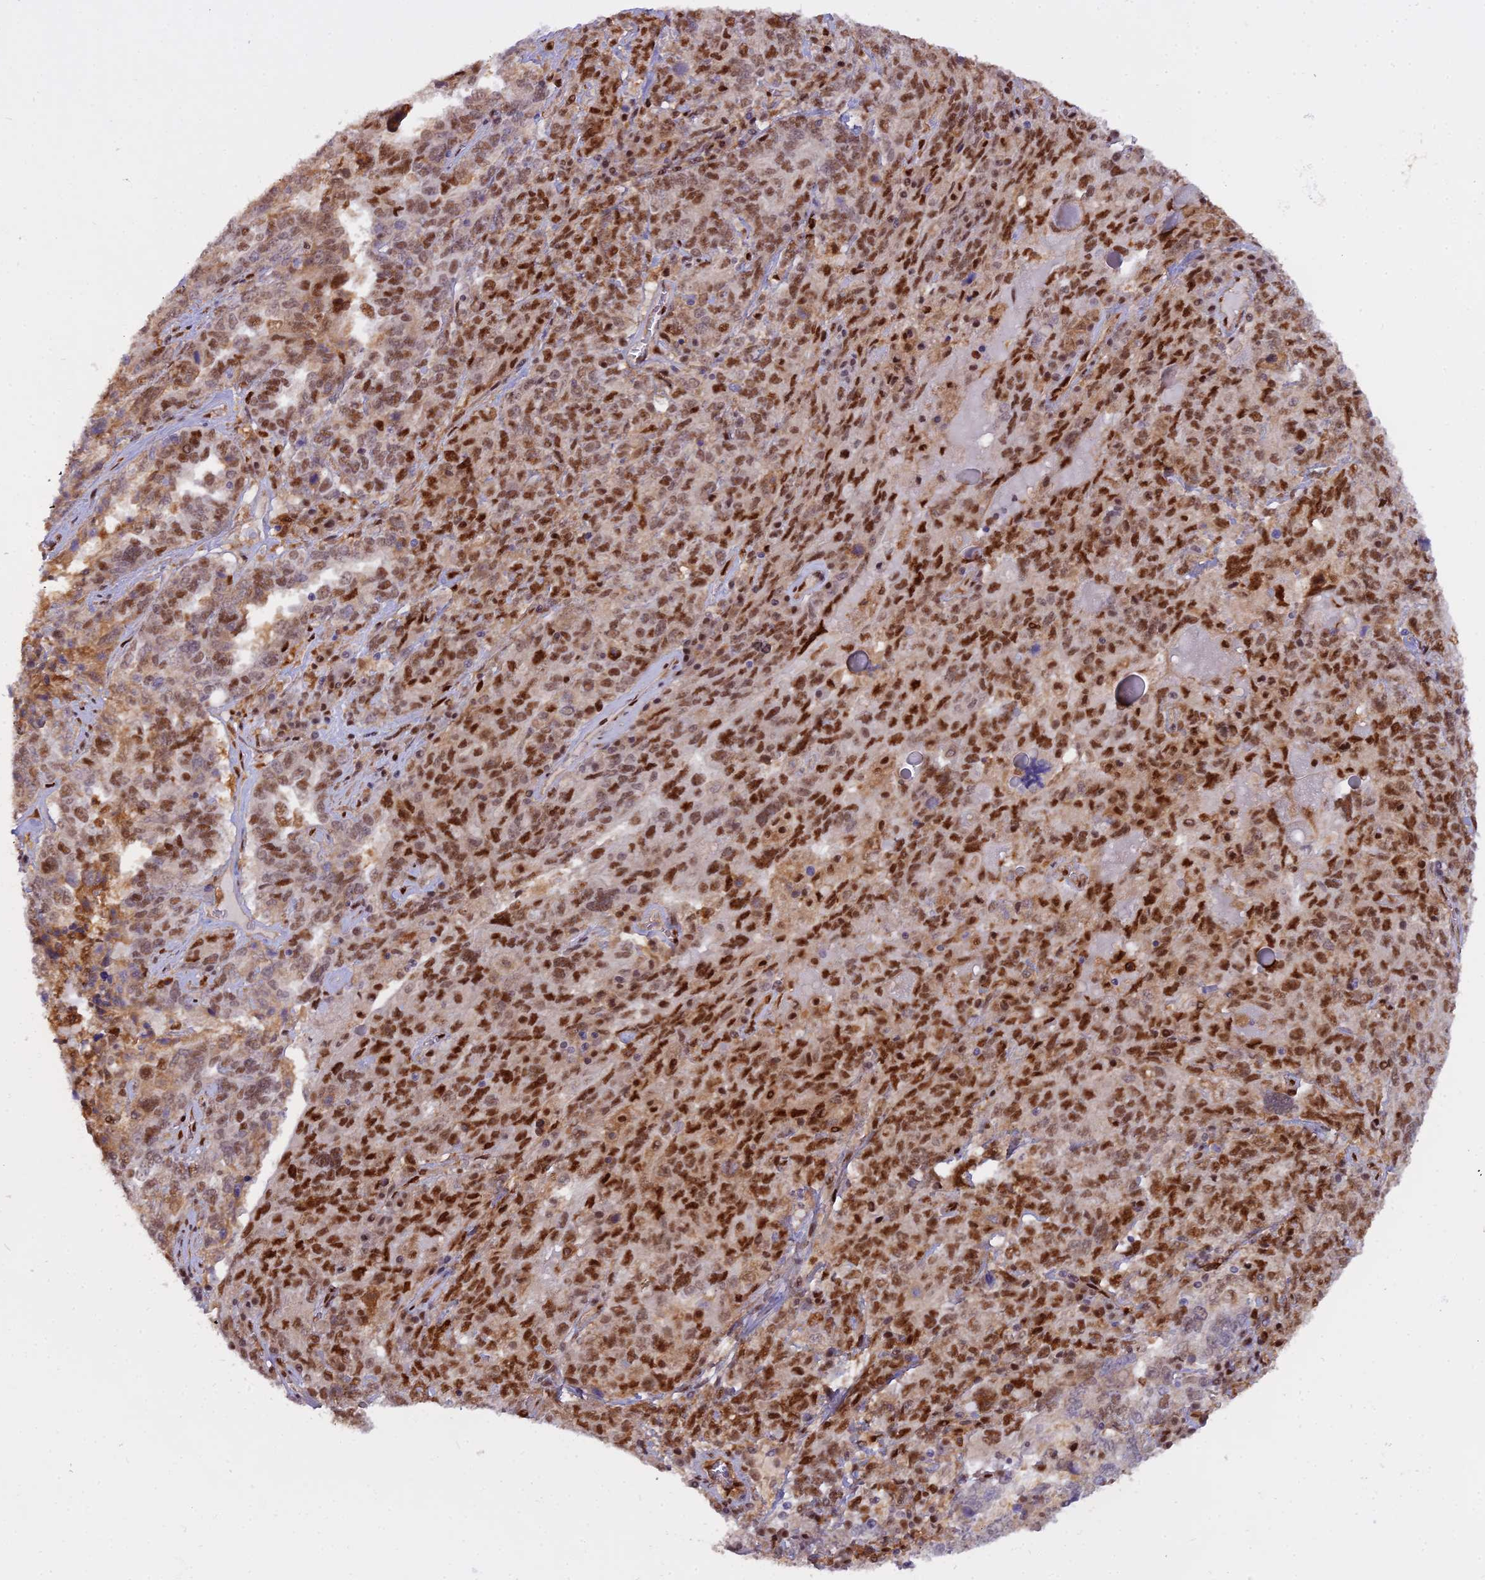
{"staining": {"intensity": "strong", "quantity": ">75%", "location": "nuclear"}, "tissue": "ovarian cancer", "cell_type": "Tumor cells", "image_type": "cancer", "snomed": [{"axis": "morphology", "description": "Carcinoma, endometroid"}, {"axis": "topography", "description": "Ovary"}], "caption": "High-power microscopy captured an IHC micrograph of ovarian endometroid carcinoma, revealing strong nuclear expression in approximately >75% of tumor cells.", "gene": "NPEPL1", "patient": {"sex": "female", "age": 62}}